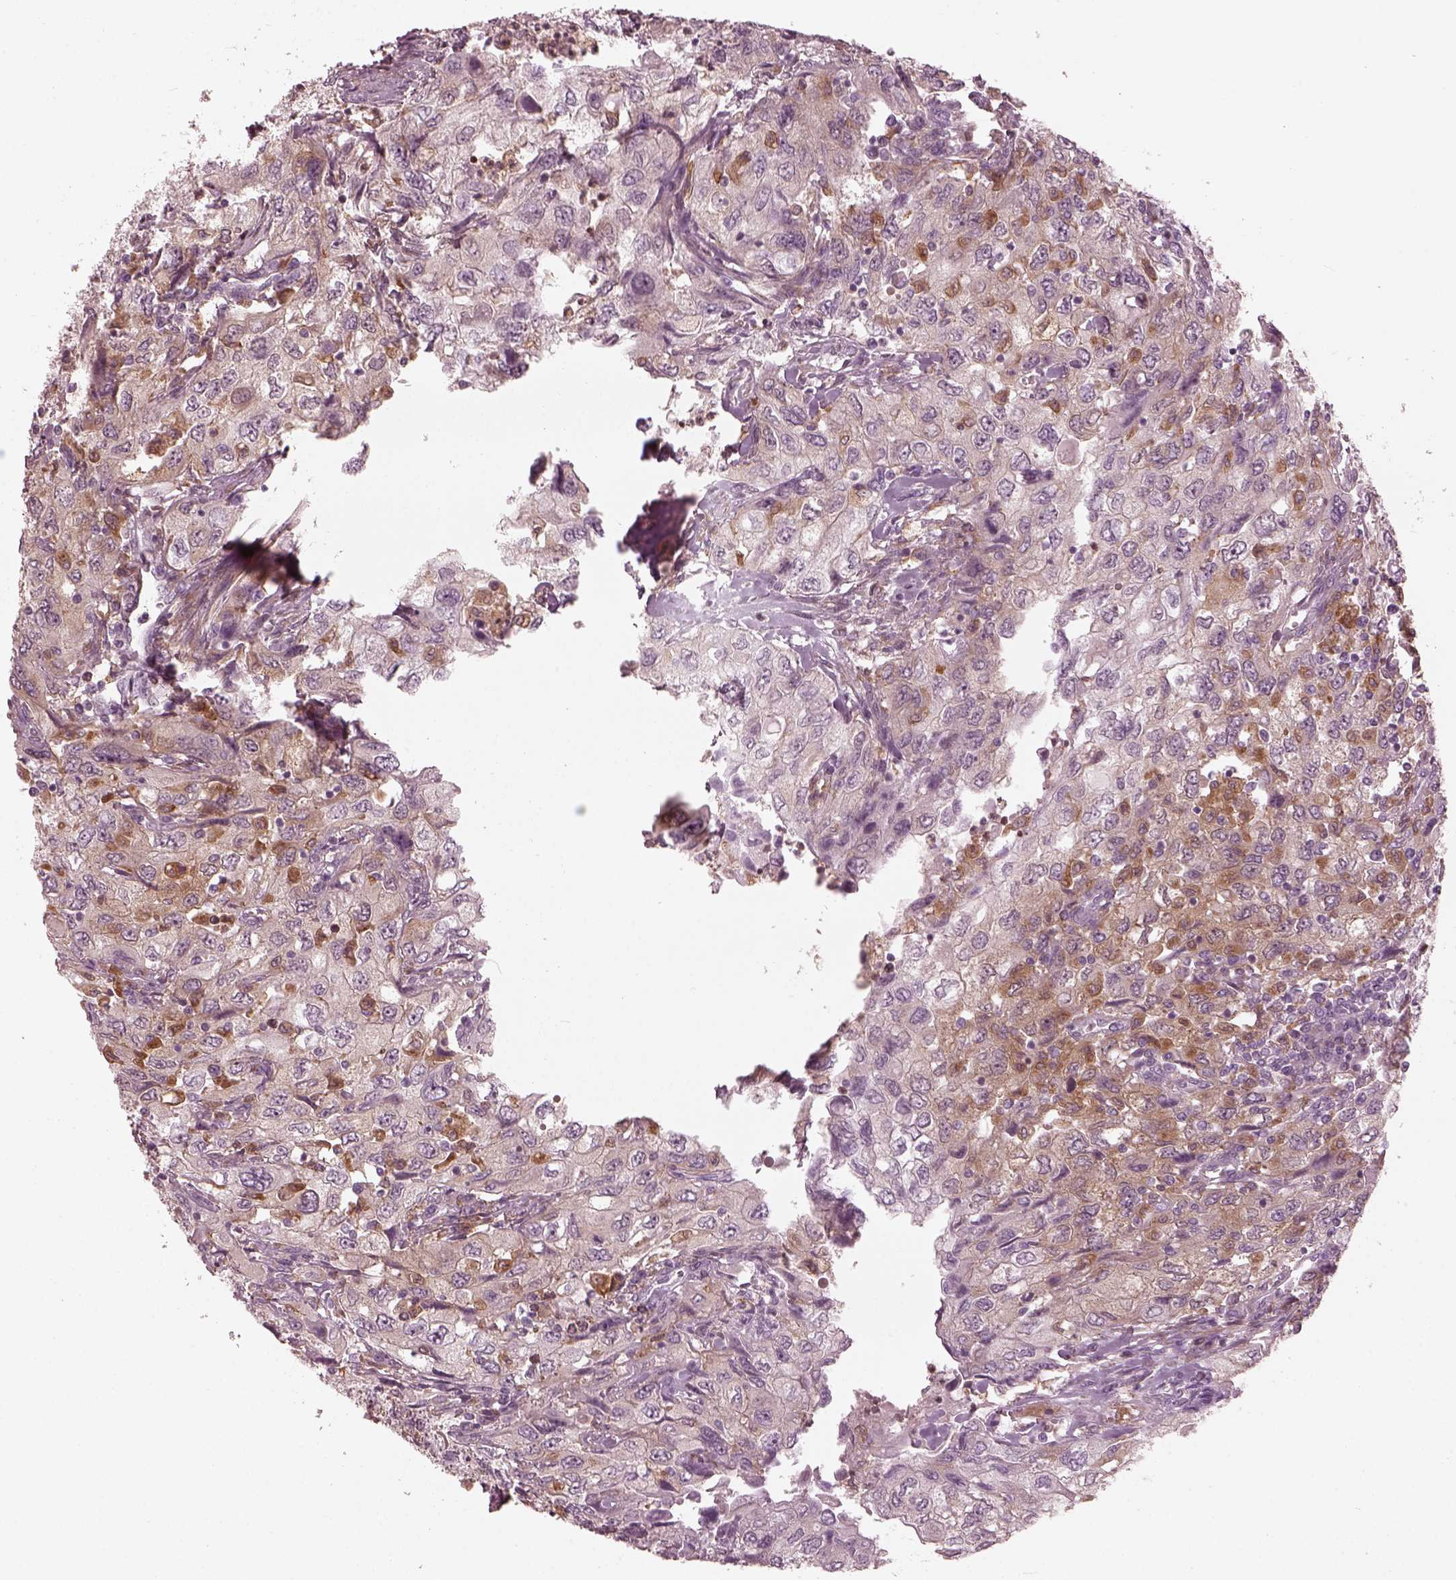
{"staining": {"intensity": "weak", "quantity": ">75%", "location": "cytoplasmic/membranous"}, "tissue": "urothelial cancer", "cell_type": "Tumor cells", "image_type": "cancer", "snomed": [{"axis": "morphology", "description": "Urothelial carcinoma, High grade"}, {"axis": "topography", "description": "Urinary bladder"}], "caption": "Urothelial carcinoma (high-grade) stained with IHC reveals weak cytoplasmic/membranous staining in about >75% of tumor cells.", "gene": "PSTPIP2", "patient": {"sex": "male", "age": 76}}